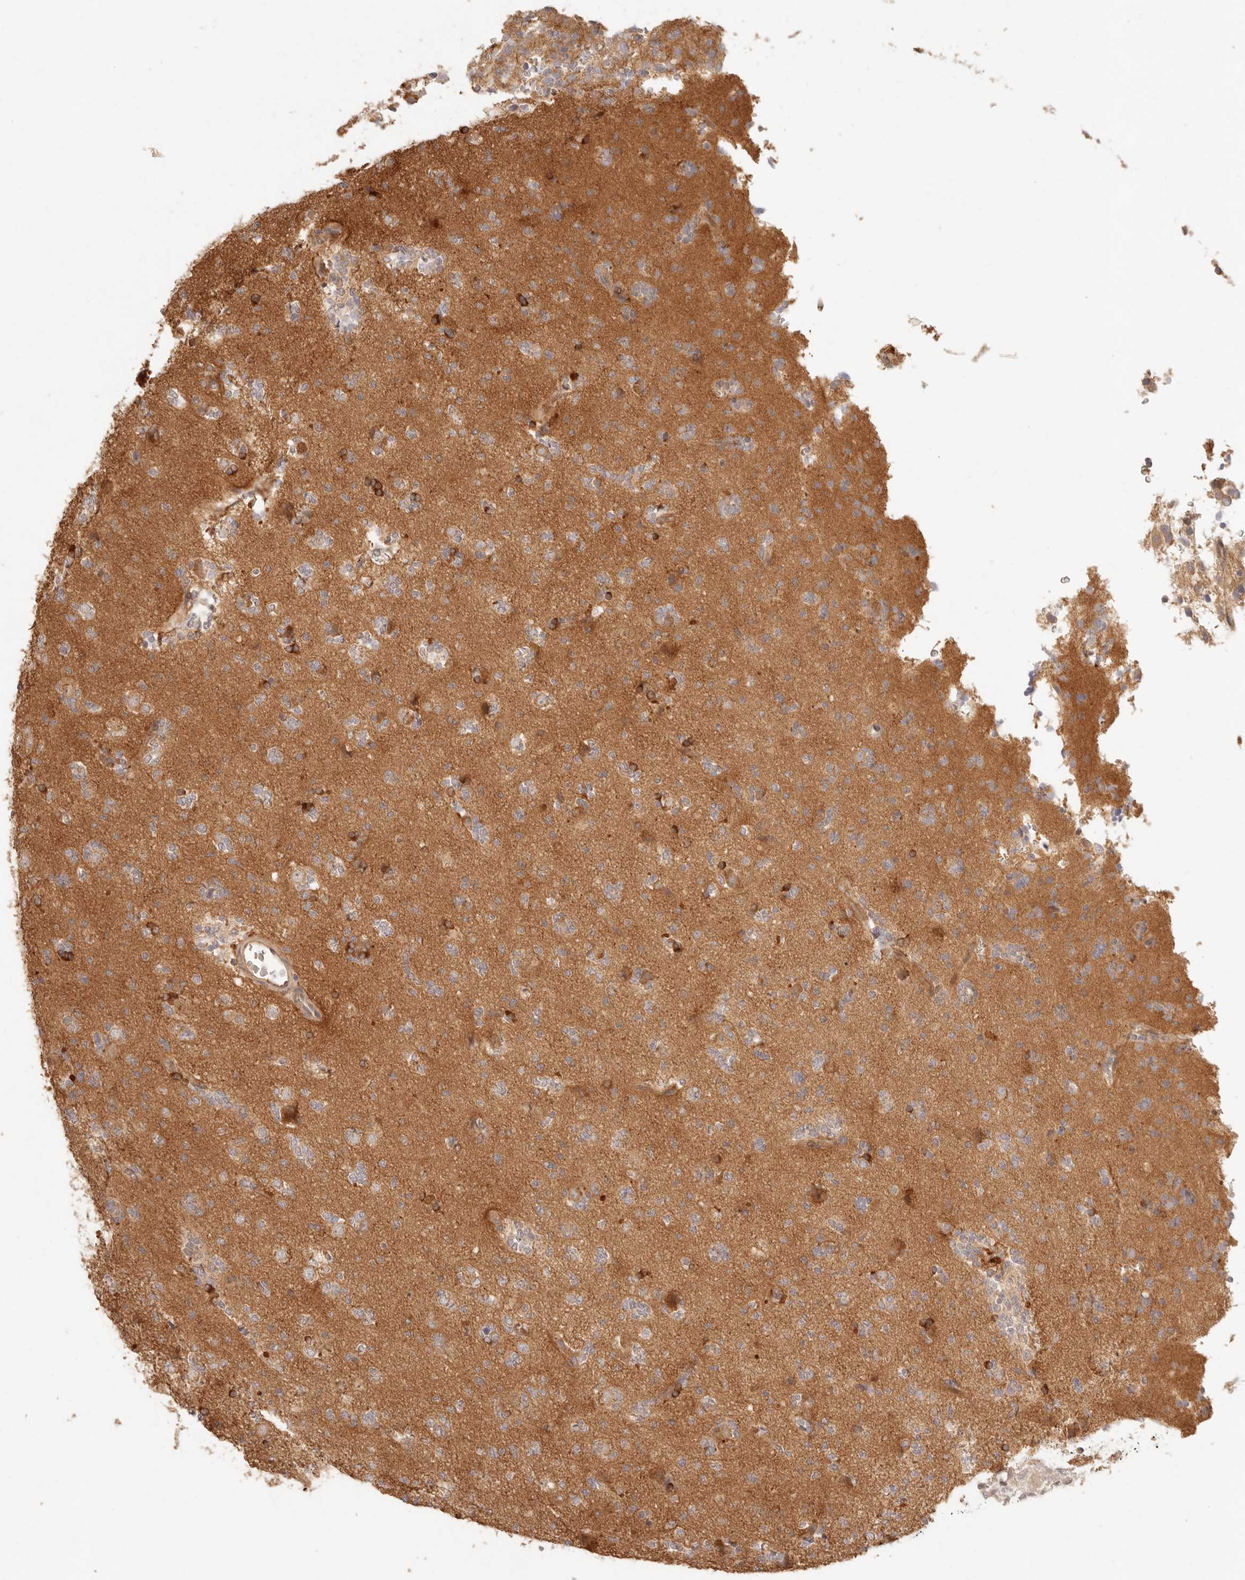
{"staining": {"intensity": "weak", "quantity": "<25%", "location": "cytoplasmic/membranous"}, "tissue": "glioma", "cell_type": "Tumor cells", "image_type": "cancer", "snomed": [{"axis": "morphology", "description": "Glioma, malignant, High grade"}, {"axis": "topography", "description": "Brain"}], "caption": "Immunohistochemistry histopathology image of neoplastic tissue: high-grade glioma (malignant) stained with DAB (3,3'-diaminobenzidine) shows no significant protein staining in tumor cells. (DAB IHC with hematoxylin counter stain).", "gene": "PPP1R3B", "patient": {"sex": "female", "age": 62}}